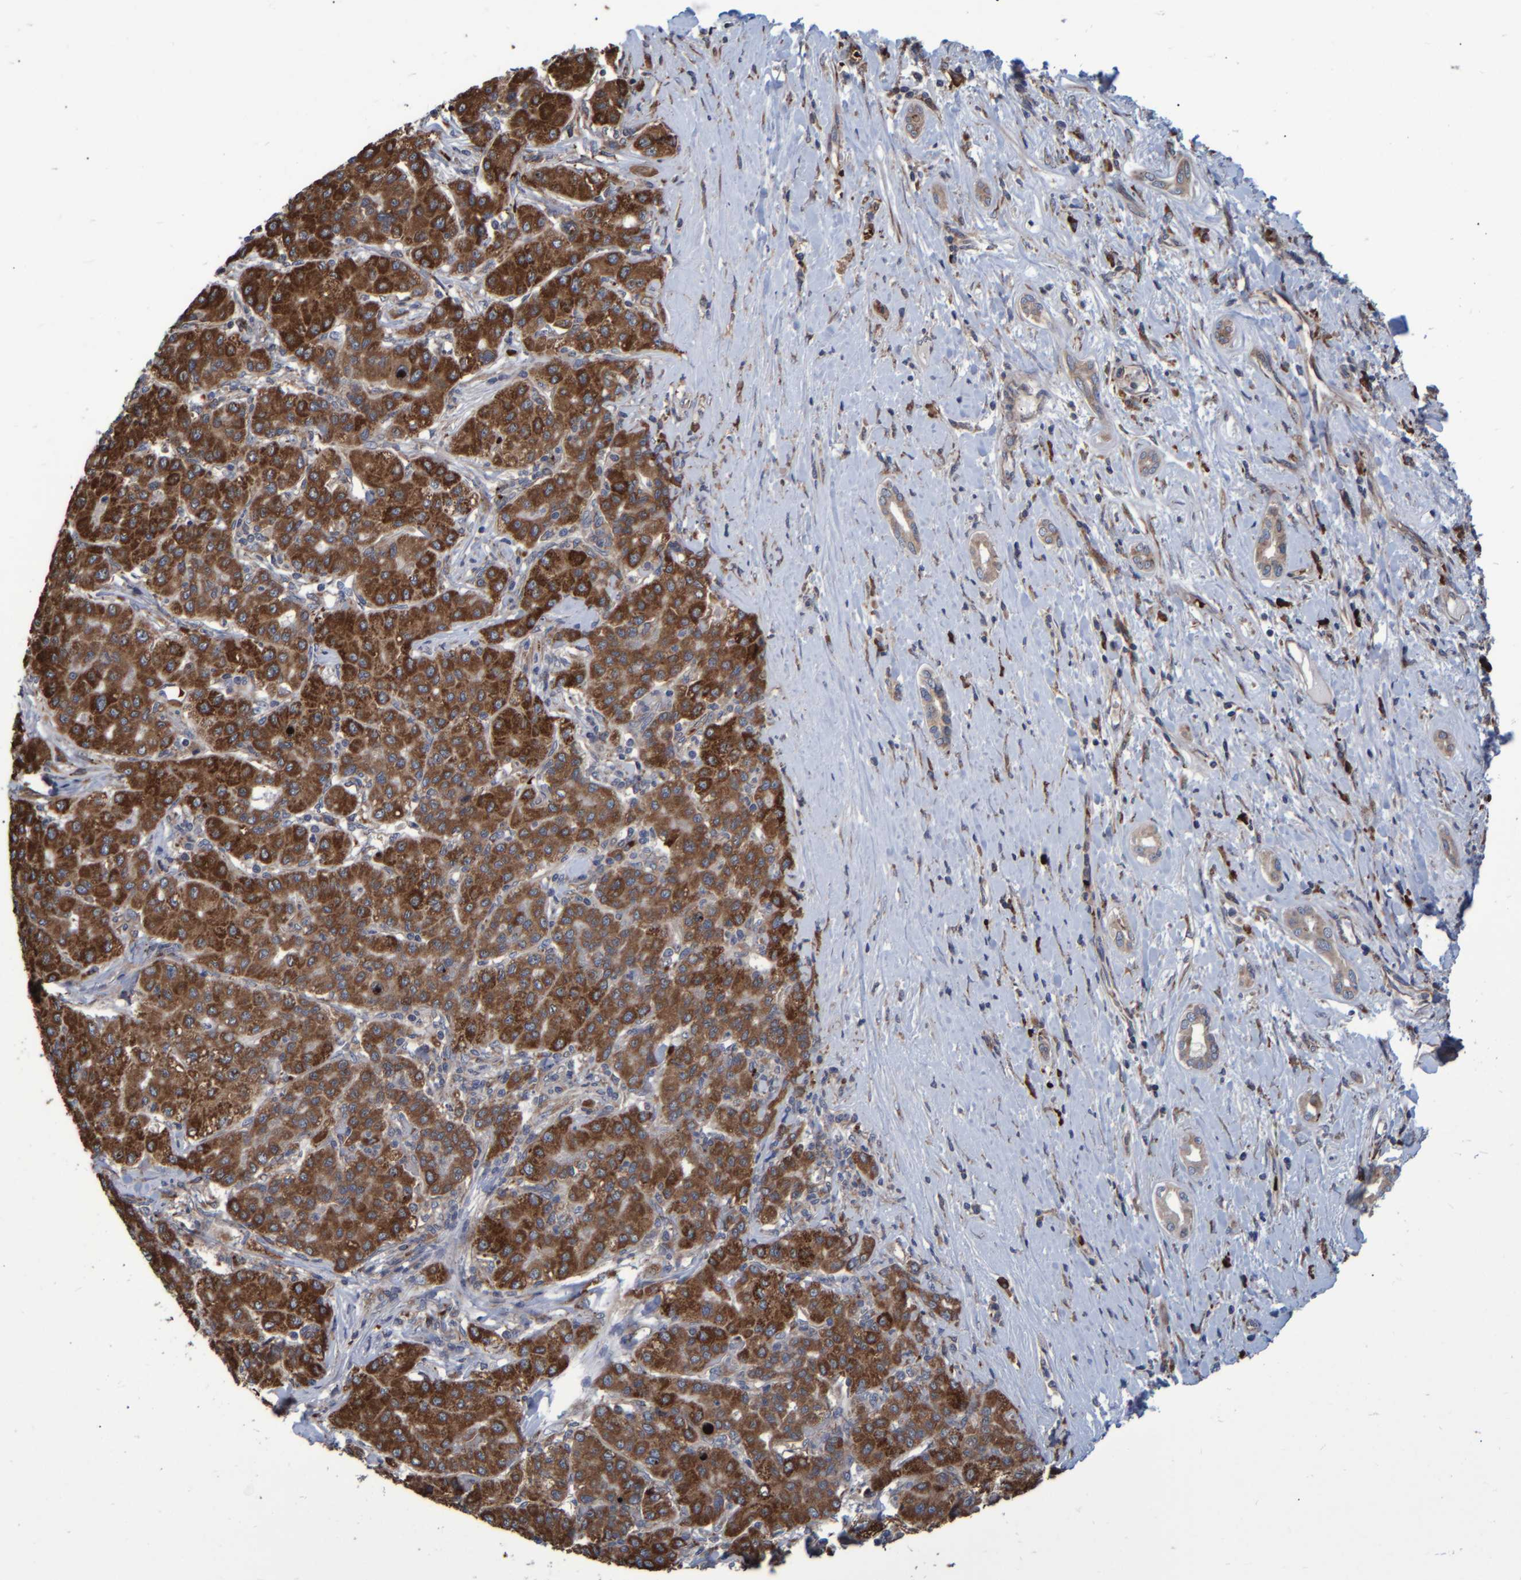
{"staining": {"intensity": "strong", "quantity": ">75%", "location": "cytoplasmic/membranous"}, "tissue": "liver cancer", "cell_type": "Tumor cells", "image_type": "cancer", "snomed": [{"axis": "morphology", "description": "Carcinoma, Hepatocellular, NOS"}, {"axis": "topography", "description": "Liver"}], "caption": "Strong cytoplasmic/membranous expression for a protein is identified in about >75% of tumor cells of liver cancer using immunohistochemistry (IHC).", "gene": "SPAG5", "patient": {"sex": "male", "age": 65}}